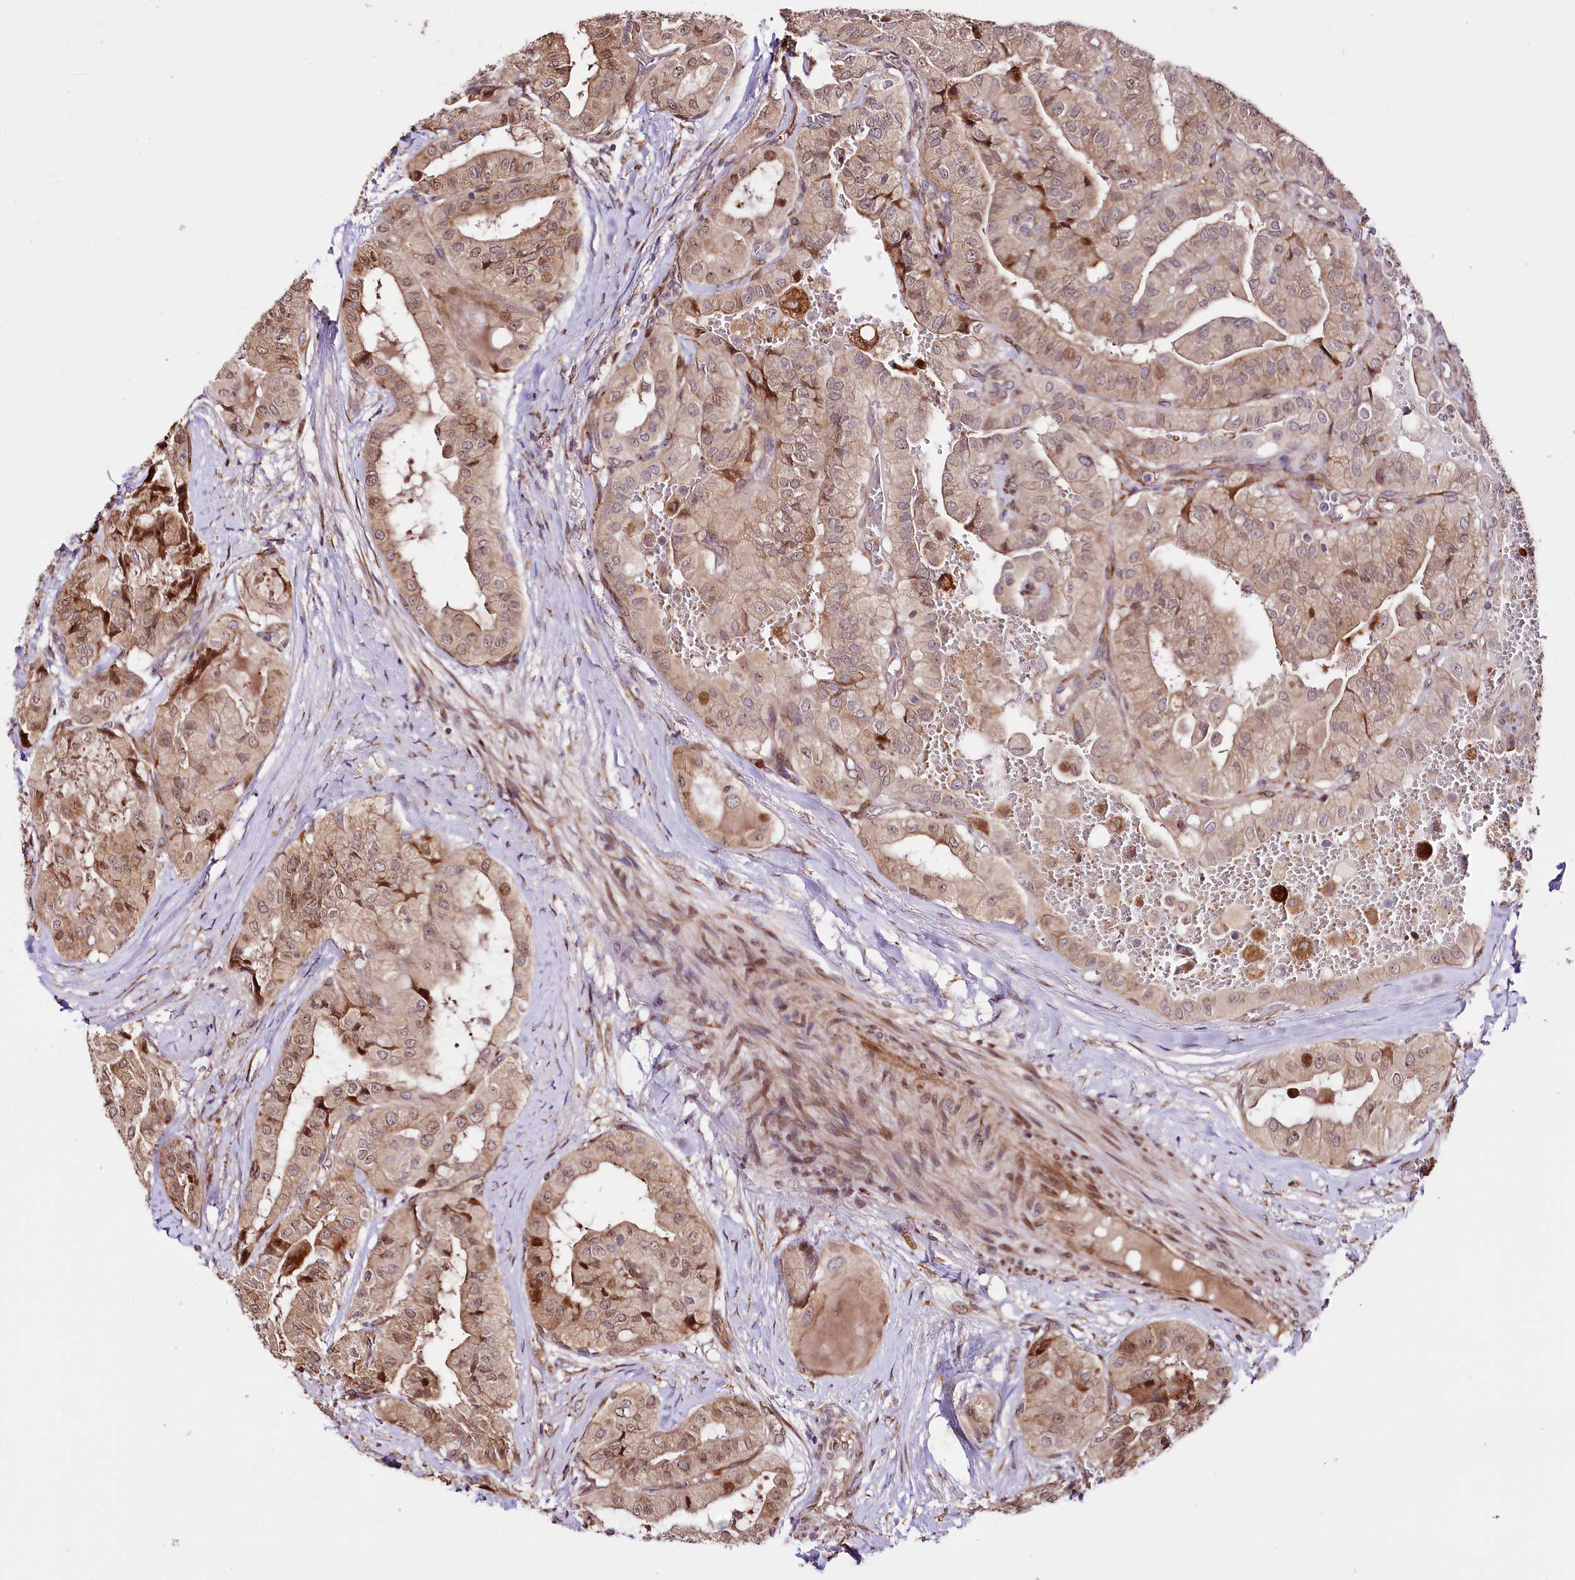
{"staining": {"intensity": "moderate", "quantity": "25%-75%", "location": "cytoplasmic/membranous,nuclear"}, "tissue": "thyroid cancer", "cell_type": "Tumor cells", "image_type": "cancer", "snomed": [{"axis": "morphology", "description": "Papillary adenocarcinoma, NOS"}, {"axis": "topography", "description": "Thyroid gland"}], "caption": "A brown stain shows moderate cytoplasmic/membranous and nuclear positivity of a protein in thyroid cancer tumor cells.", "gene": "CUTC", "patient": {"sex": "female", "age": 59}}